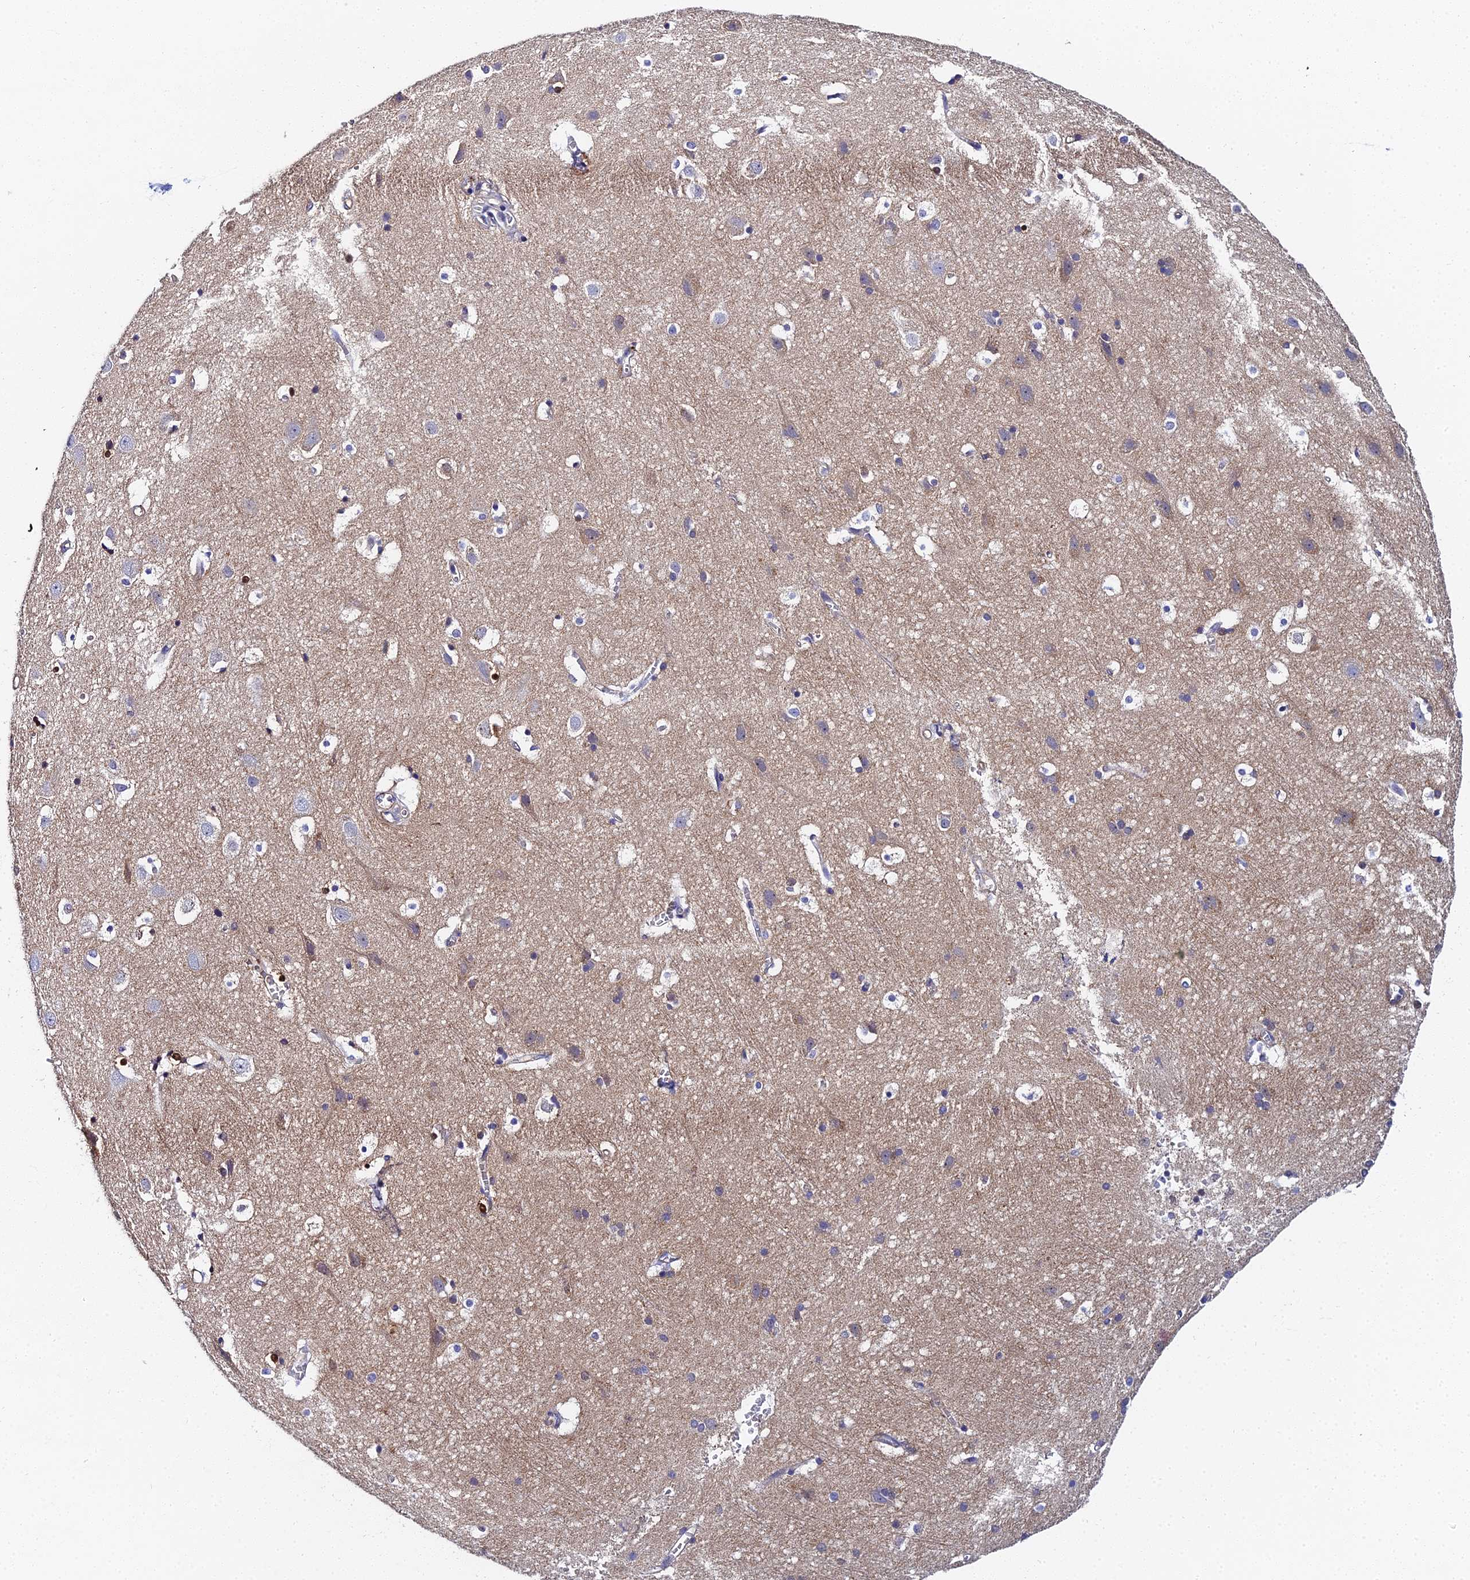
{"staining": {"intensity": "negative", "quantity": "none", "location": "none"}, "tissue": "cerebral cortex", "cell_type": "Endothelial cells", "image_type": "normal", "snomed": [{"axis": "morphology", "description": "Normal tissue, NOS"}, {"axis": "topography", "description": "Cerebral cortex"}], "caption": "Endothelial cells show no significant protein staining in benign cerebral cortex.", "gene": "ENSG00000268674", "patient": {"sex": "male", "age": 54}}